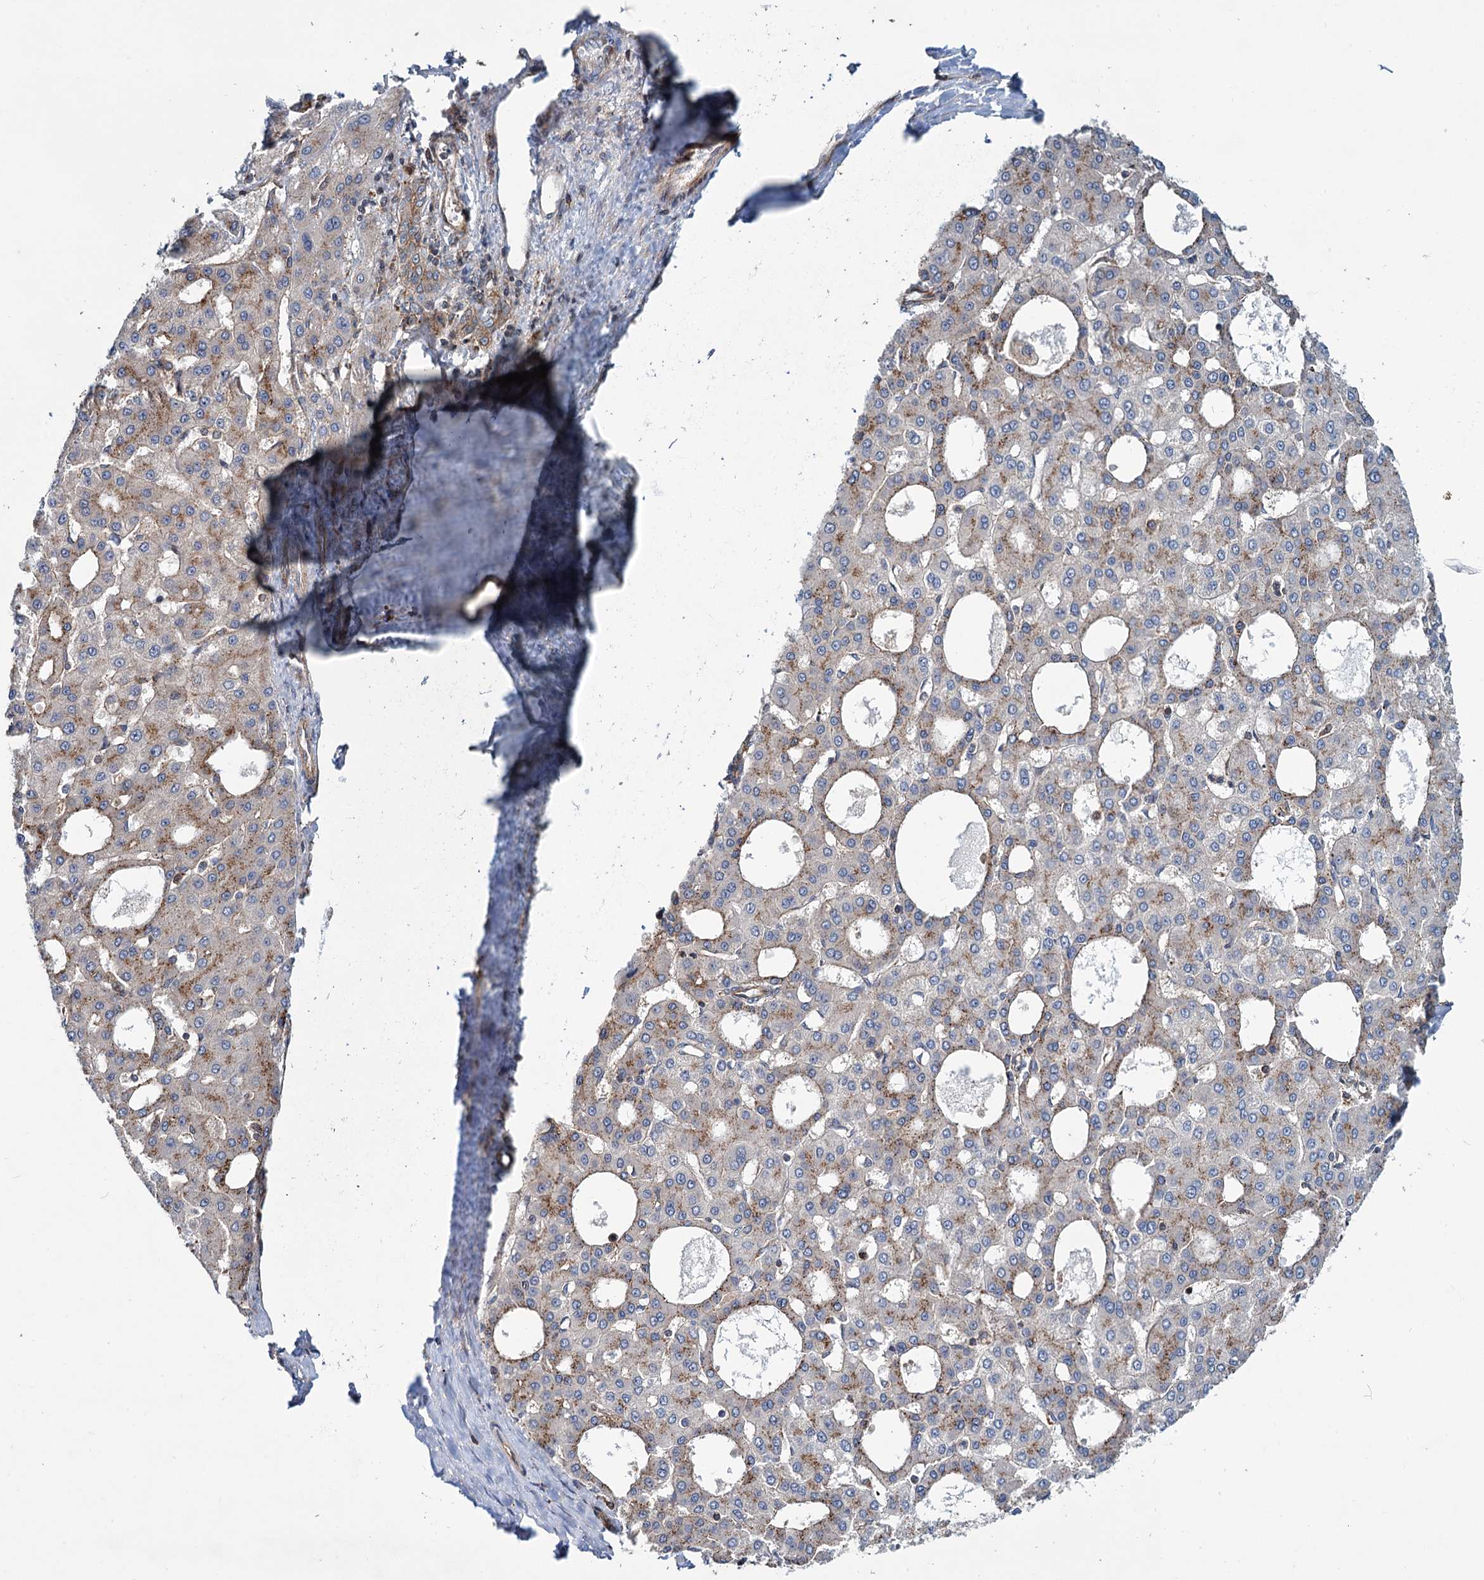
{"staining": {"intensity": "moderate", "quantity": "25%-75%", "location": "cytoplasmic/membranous"}, "tissue": "liver cancer", "cell_type": "Tumor cells", "image_type": "cancer", "snomed": [{"axis": "morphology", "description": "Carcinoma, Hepatocellular, NOS"}, {"axis": "topography", "description": "Liver"}], "caption": "An immunohistochemistry image of tumor tissue is shown. Protein staining in brown highlights moderate cytoplasmic/membranous positivity in liver cancer within tumor cells.", "gene": "PSEN1", "patient": {"sex": "male", "age": 47}}